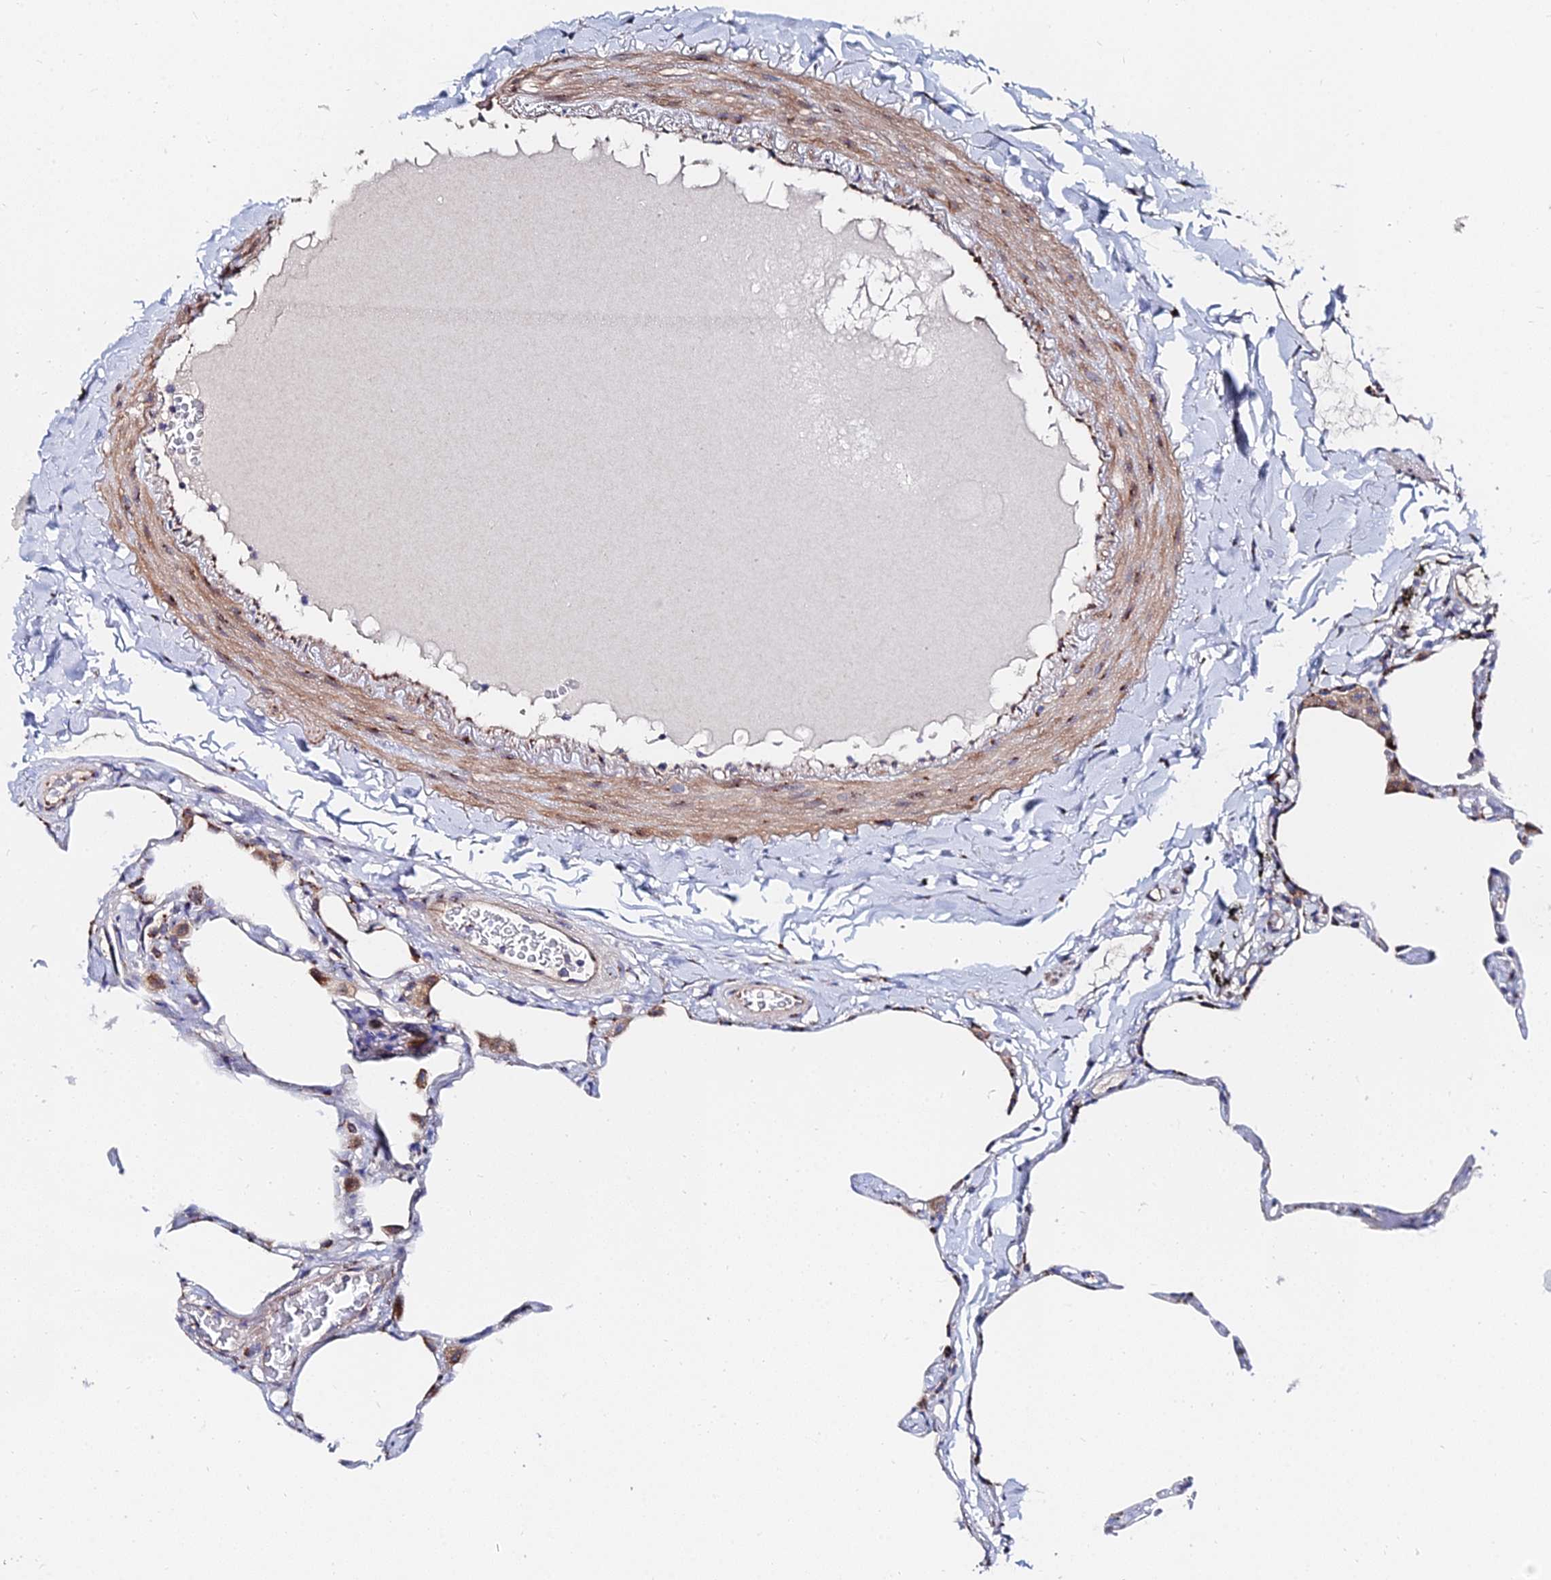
{"staining": {"intensity": "negative", "quantity": "none", "location": "none"}, "tissue": "lung", "cell_type": "Alveolar cells", "image_type": "normal", "snomed": [{"axis": "morphology", "description": "Normal tissue, NOS"}, {"axis": "topography", "description": "Lung"}], "caption": "This is an IHC histopathology image of unremarkable human lung. There is no staining in alveolar cells.", "gene": "BORCS8", "patient": {"sex": "male", "age": 65}}